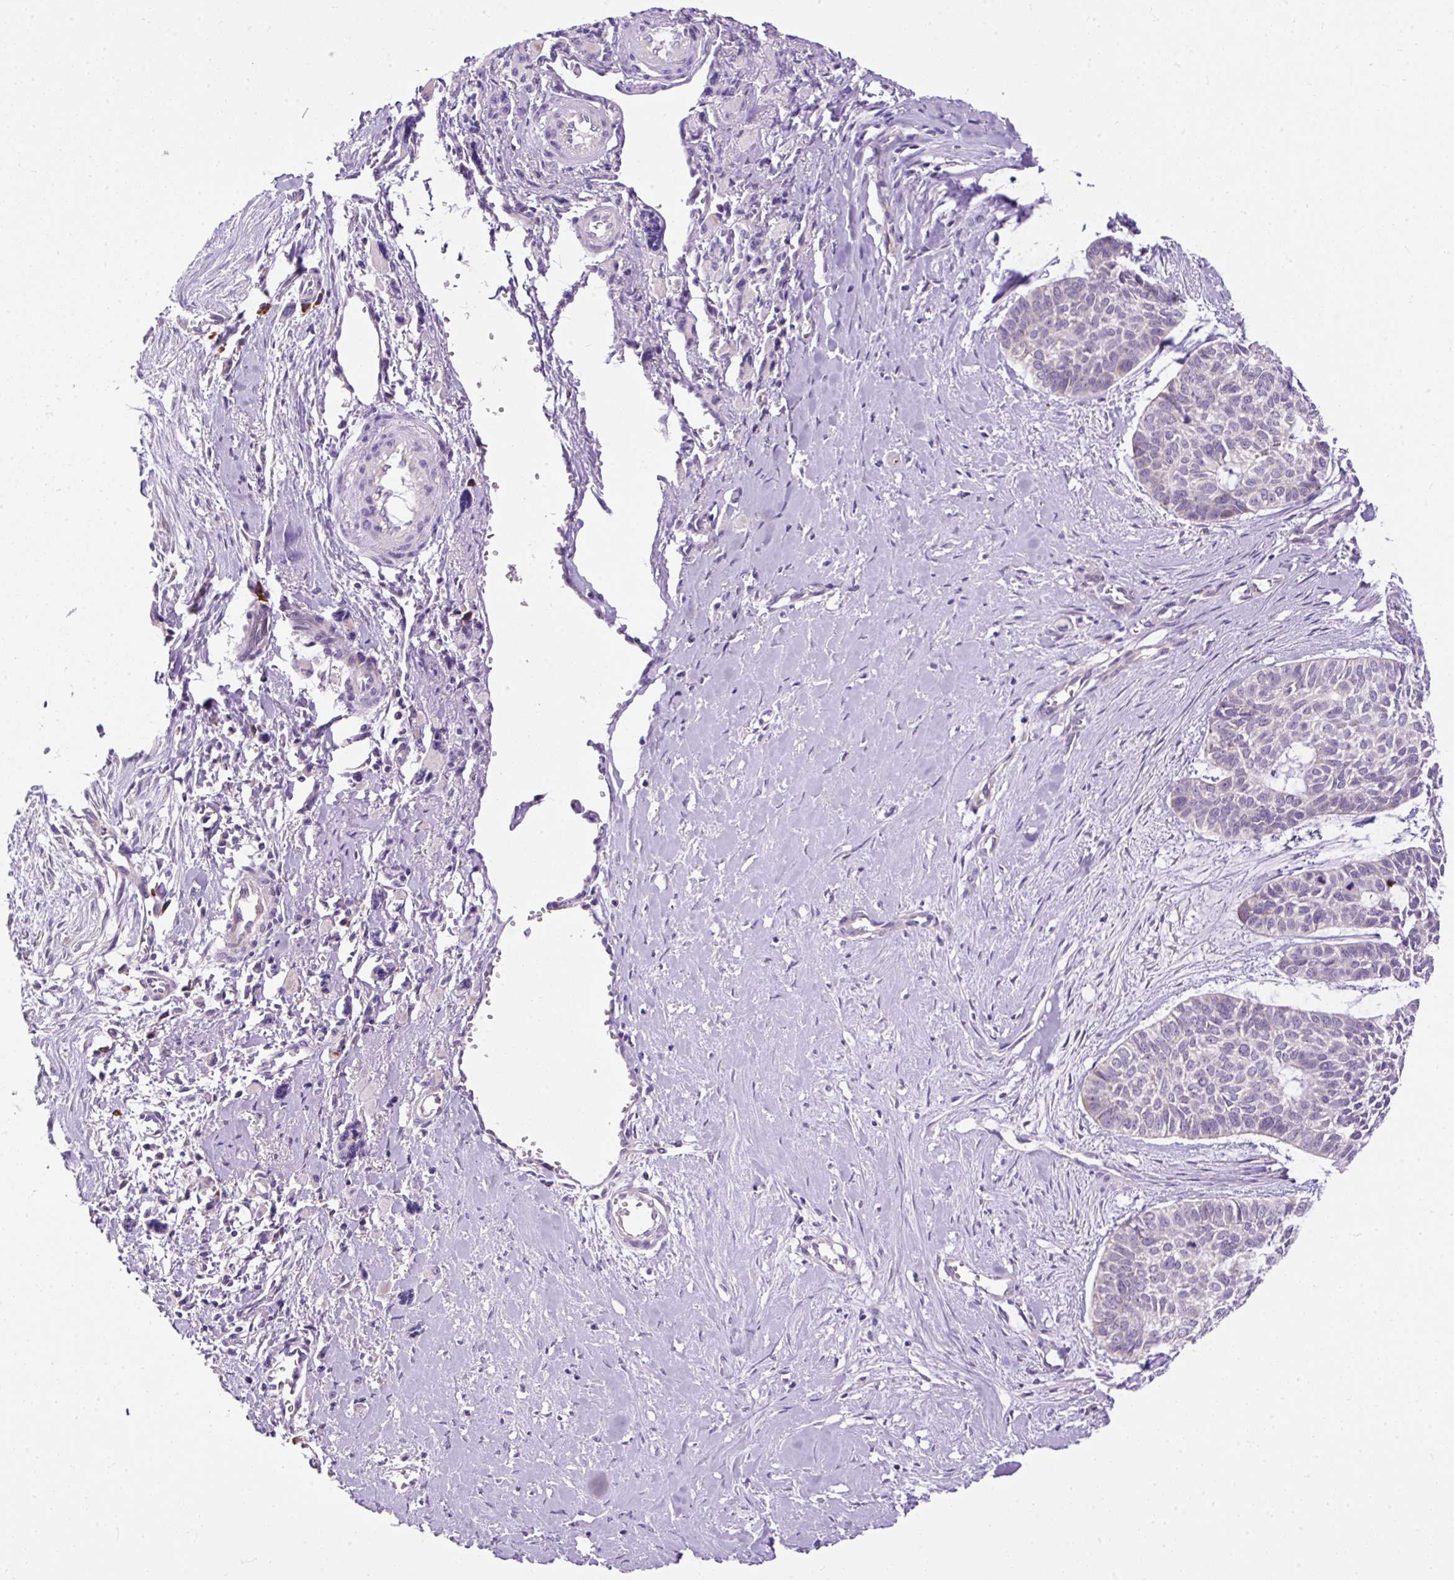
{"staining": {"intensity": "negative", "quantity": "none", "location": "none"}, "tissue": "skin cancer", "cell_type": "Tumor cells", "image_type": "cancer", "snomed": [{"axis": "morphology", "description": "Basal cell carcinoma"}, {"axis": "topography", "description": "Skin"}], "caption": "The immunohistochemistry (IHC) photomicrograph has no significant staining in tumor cells of basal cell carcinoma (skin) tissue.", "gene": "FMC1", "patient": {"sex": "female", "age": 64}}